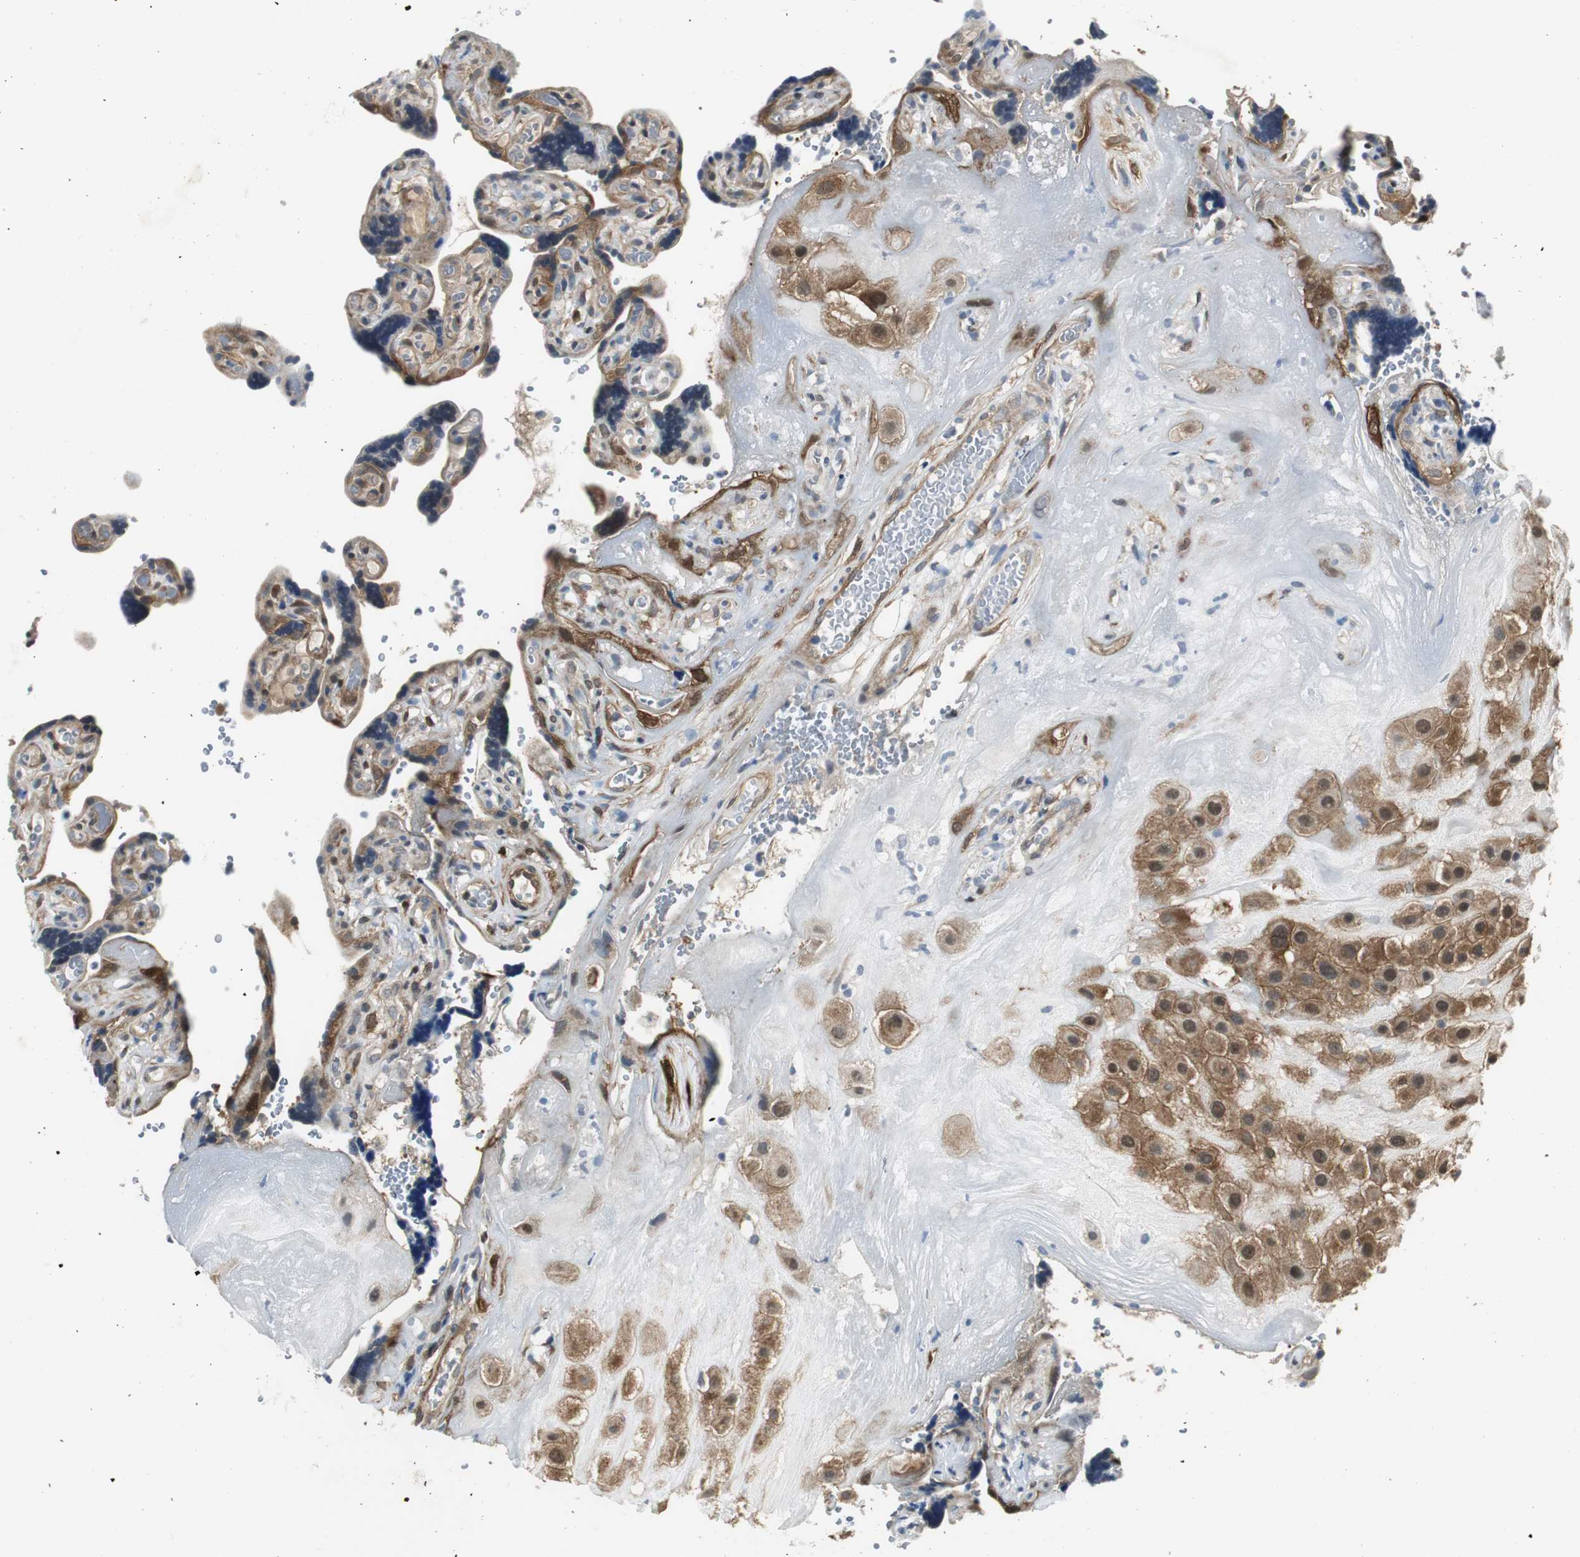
{"staining": {"intensity": "weak", "quantity": ">75%", "location": "cytoplasmic/membranous"}, "tissue": "placenta", "cell_type": "Decidual cells", "image_type": "normal", "snomed": [{"axis": "morphology", "description": "Normal tissue, NOS"}, {"axis": "topography", "description": "Placenta"}], "caption": "A low amount of weak cytoplasmic/membranous positivity is identified in about >75% of decidual cells in benign placenta. The protein is shown in brown color, while the nuclei are stained blue.", "gene": "FHL2", "patient": {"sex": "female", "age": 30}}